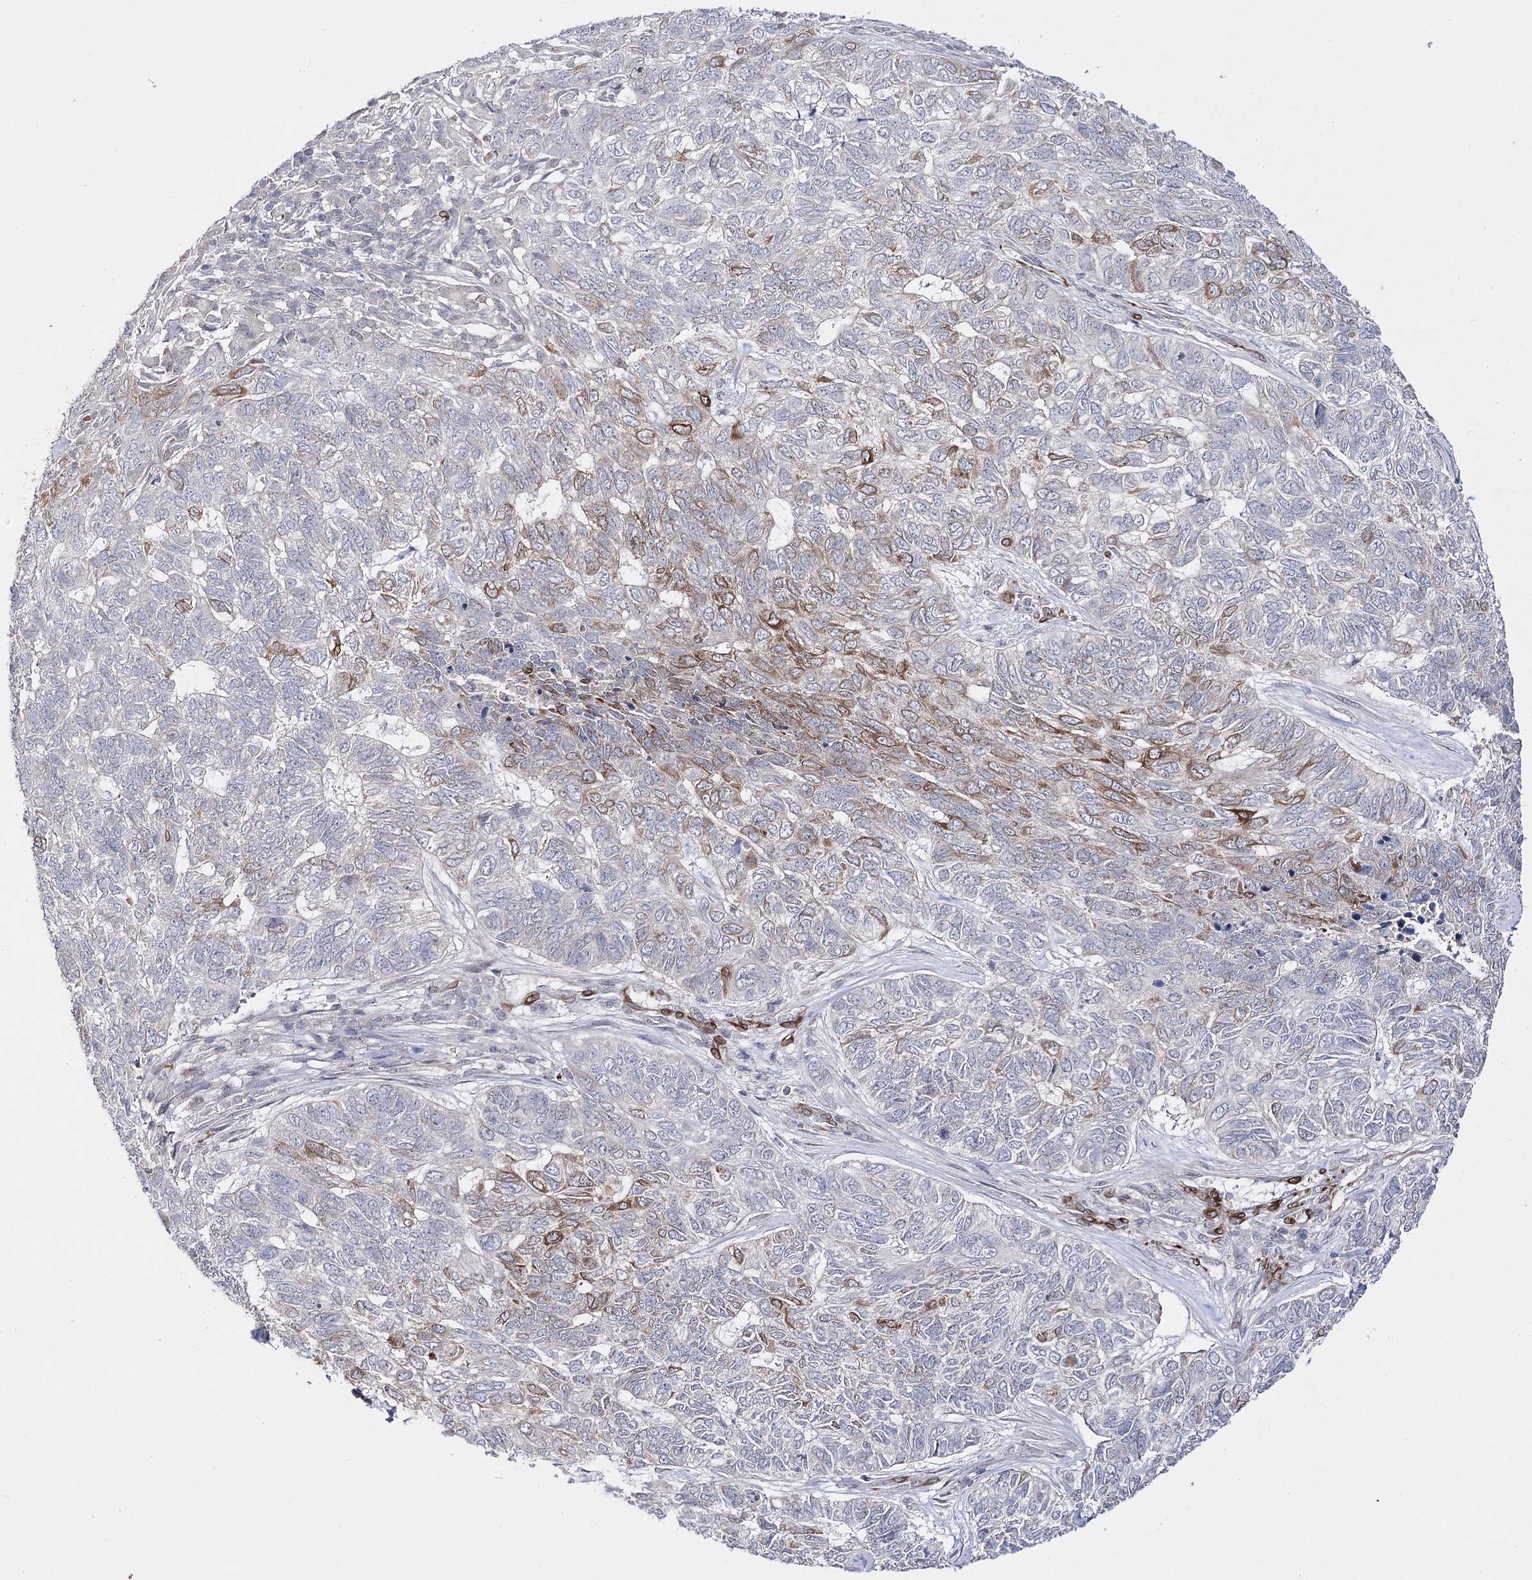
{"staining": {"intensity": "moderate", "quantity": "<25%", "location": "cytoplasmic/membranous"}, "tissue": "skin cancer", "cell_type": "Tumor cells", "image_type": "cancer", "snomed": [{"axis": "morphology", "description": "Basal cell carcinoma"}, {"axis": "topography", "description": "Skin"}], "caption": "Protein staining of skin cancer (basal cell carcinoma) tissue shows moderate cytoplasmic/membranous expression in approximately <25% of tumor cells.", "gene": "HSD11B2", "patient": {"sex": "female", "age": 65}}